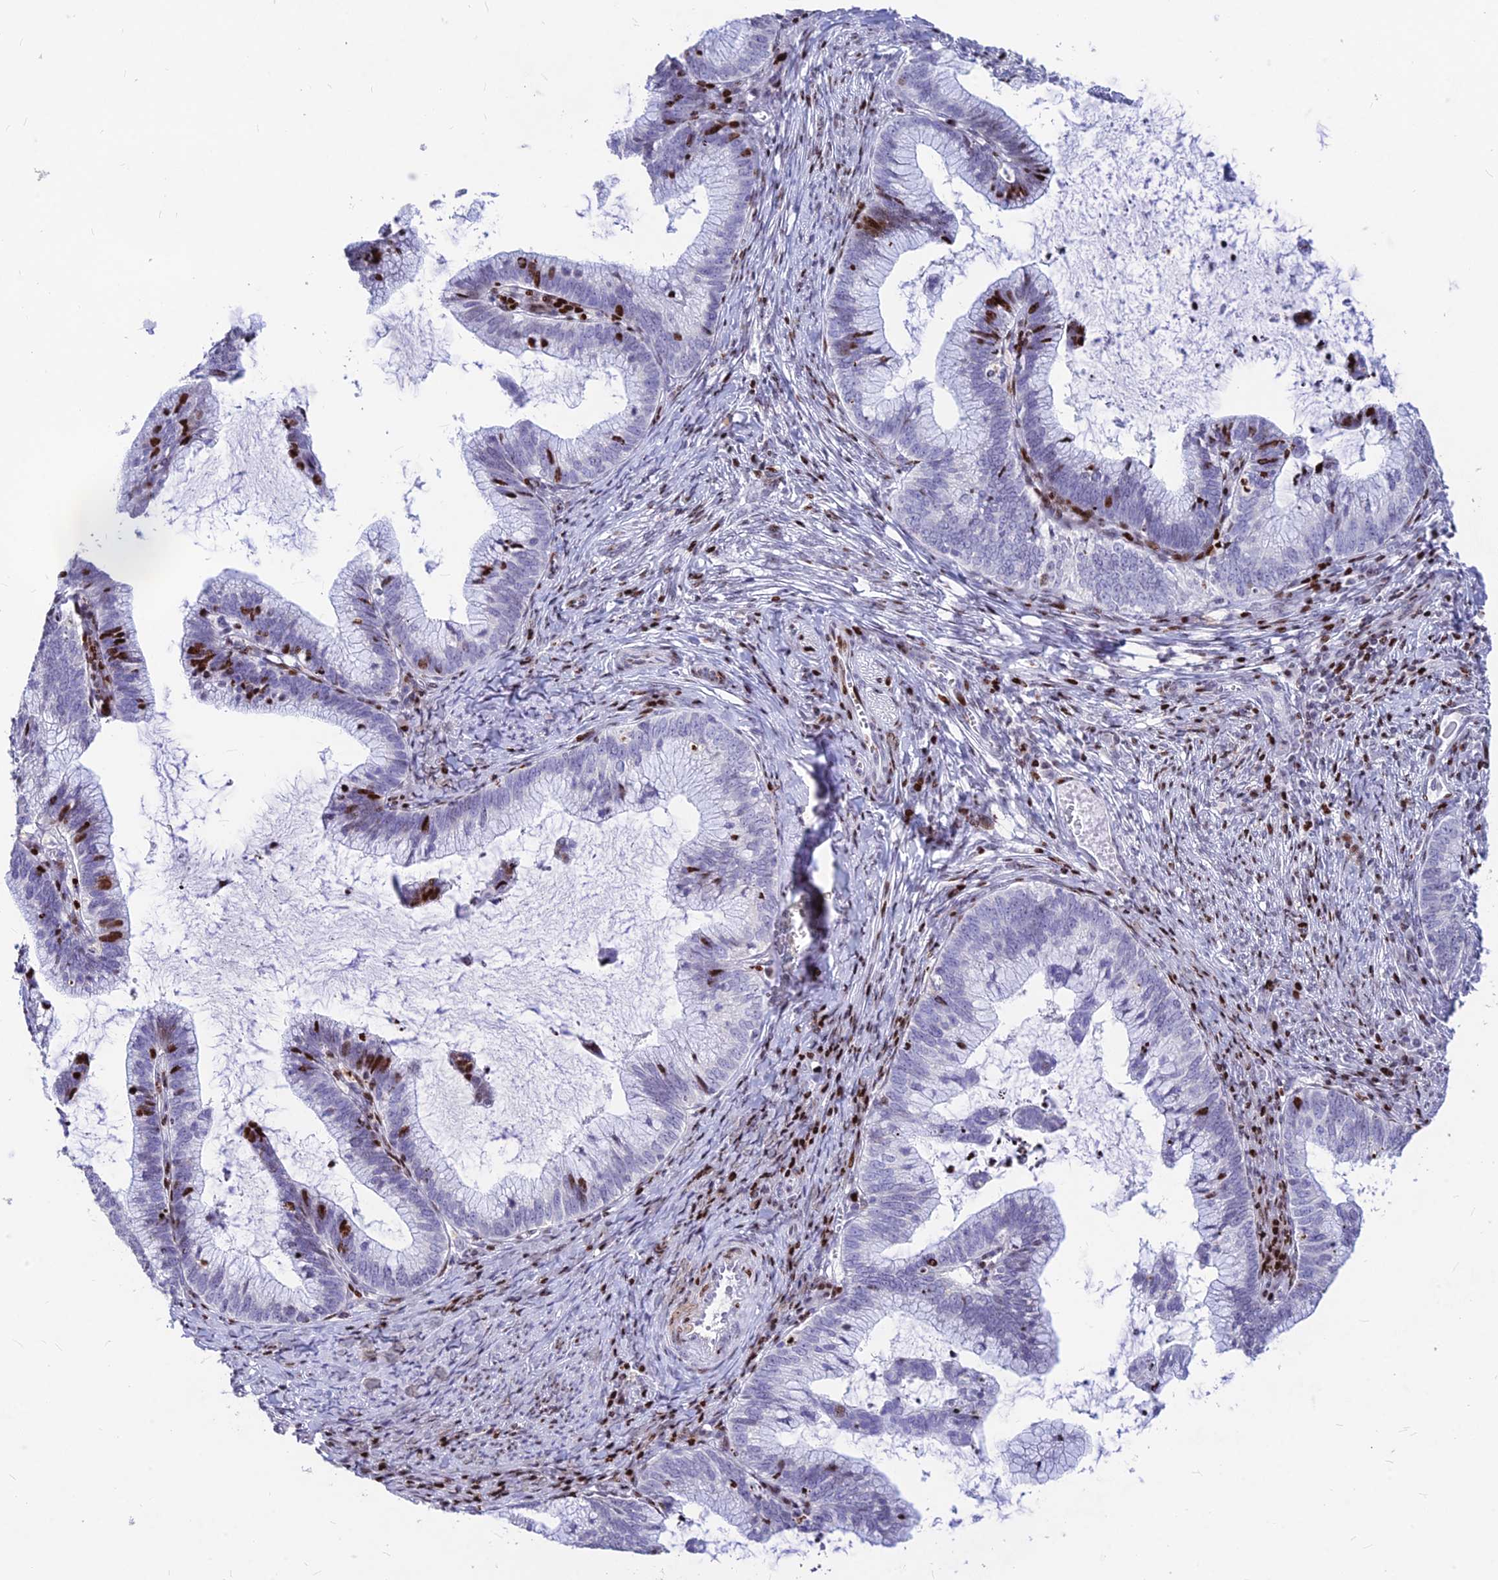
{"staining": {"intensity": "strong", "quantity": "<25%", "location": "nuclear"}, "tissue": "cervical cancer", "cell_type": "Tumor cells", "image_type": "cancer", "snomed": [{"axis": "morphology", "description": "Adenocarcinoma, NOS"}, {"axis": "topography", "description": "Cervix"}], "caption": "This is an image of immunohistochemistry staining of adenocarcinoma (cervical), which shows strong positivity in the nuclear of tumor cells.", "gene": "PRPS1", "patient": {"sex": "female", "age": 36}}